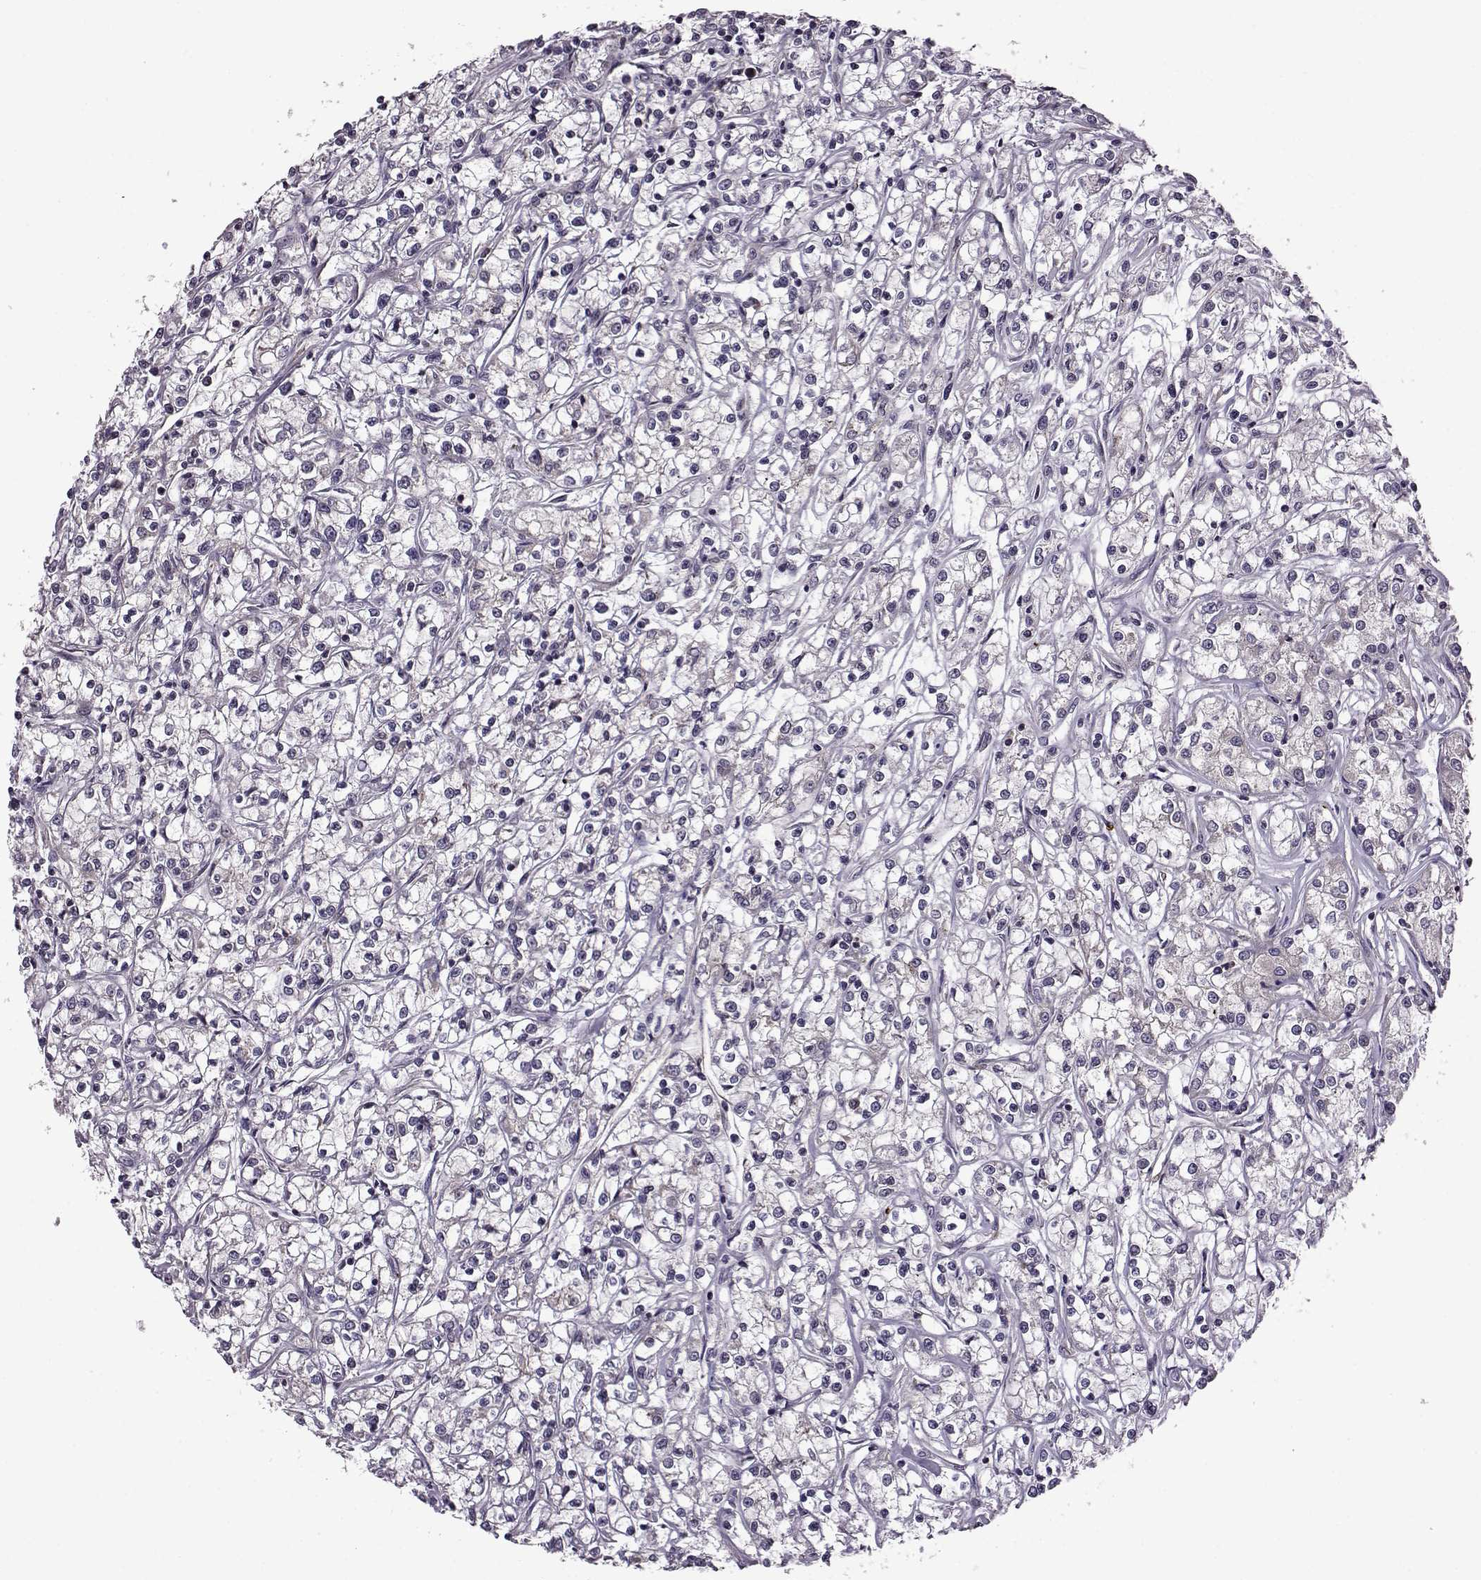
{"staining": {"intensity": "negative", "quantity": "none", "location": "none"}, "tissue": "renal cancer", "cell_type": "Tumor cells", "image_type": "cancer", "snomed": [{"axis": "morphology", "description": "Adenocarcinoma, NOS"}, {"axis": "topography", "description": "Kidney"}], "caption": "A micrograph of adenocarcinoma (renal) stained for a protein displays no brown staining in tumor cells.", "gene": "URI1", "patient": {"sex": "female", "age": 59}}